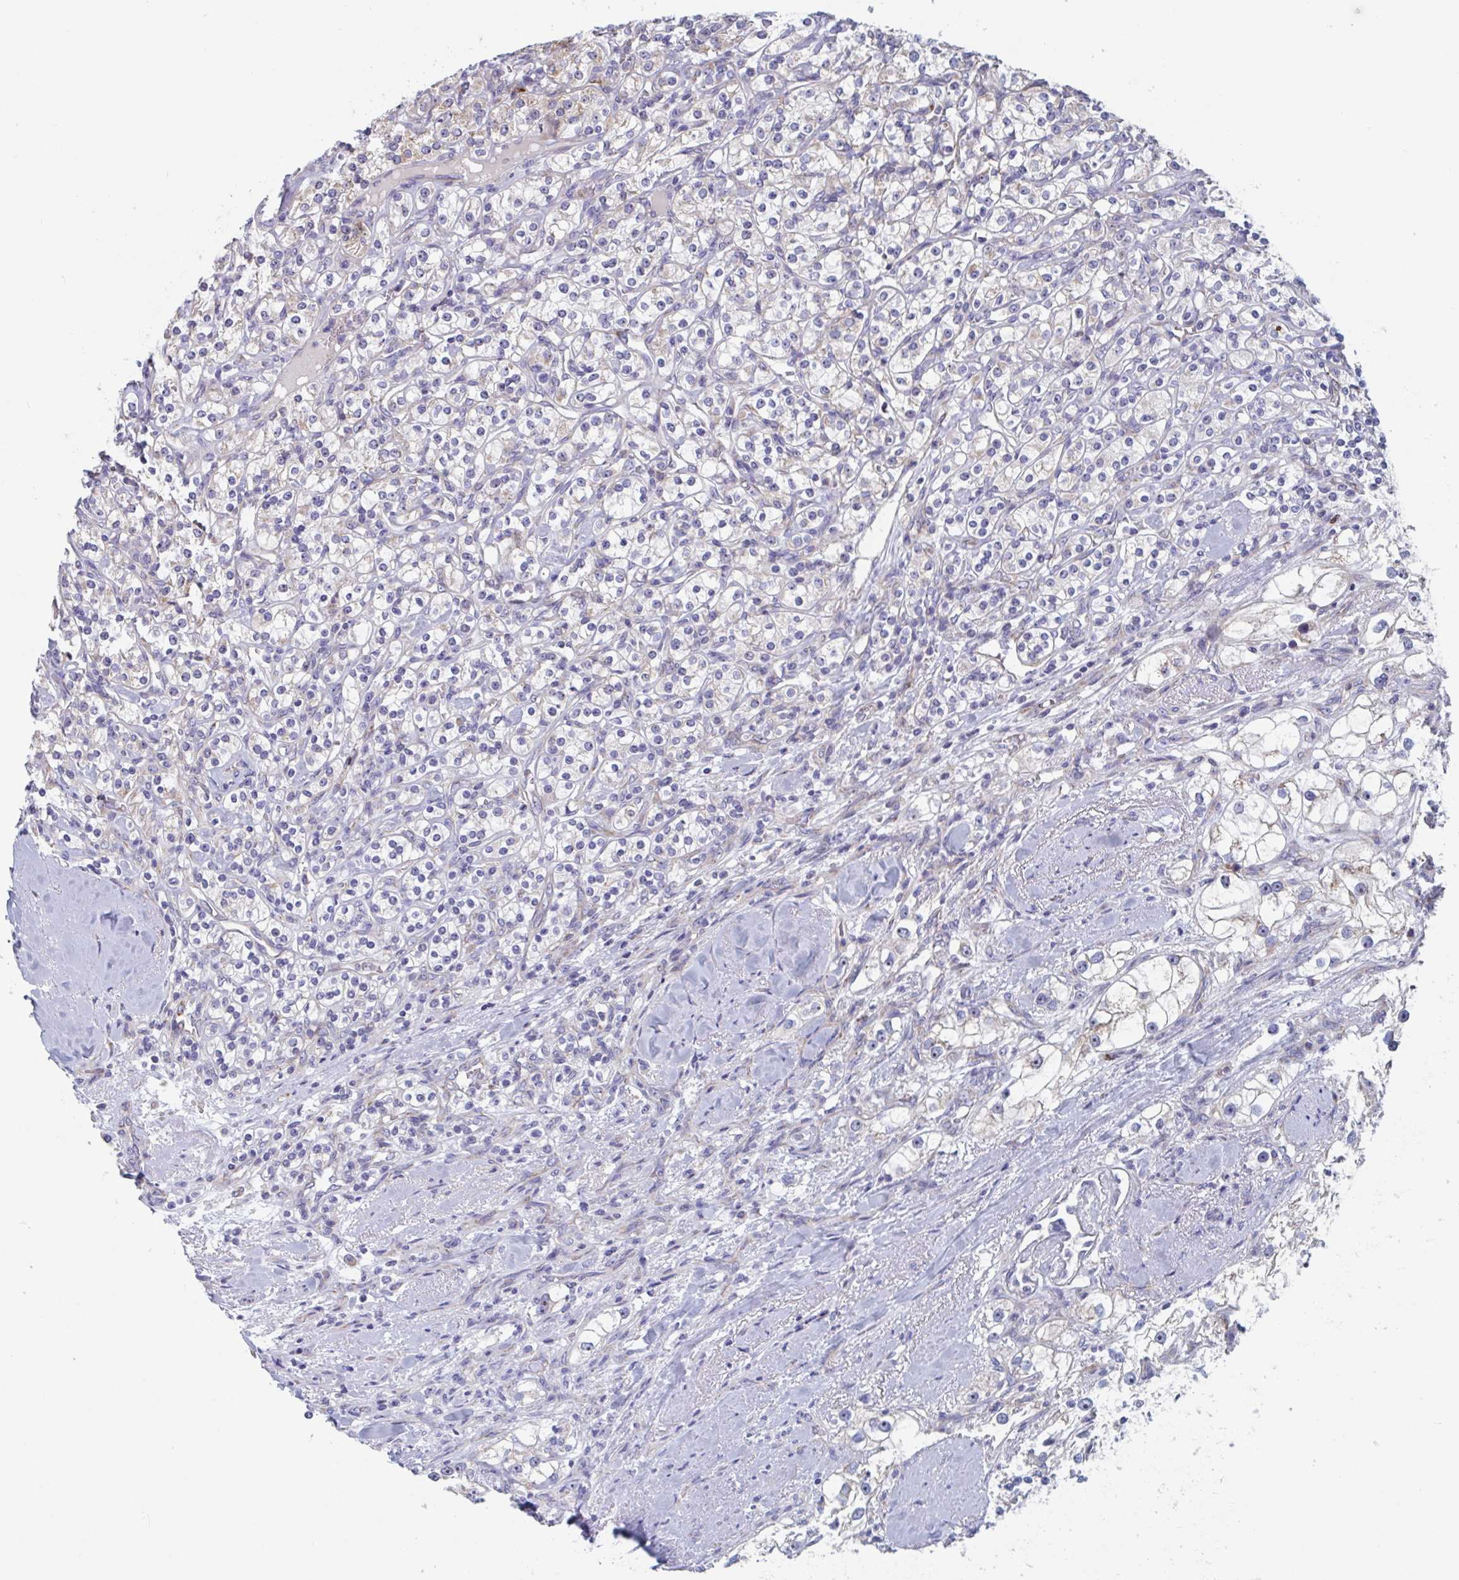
{"staining": {"intensity": "negative", "quantity": "none", "location": "none"}, "tissue": "renal cancer", "cell_type": "Tumor cells", "image_type": "cancer", "snomed": [{"axis": "morphology", "description": "Adenocarcinoma, NOS"}, {"axis": "topography", "description": "Kidney"}], "caption": "Immunohistochemical staining of renal cancer (adenocarcinoma) reveals no significant expression in tumor cells.", "gene": "MRPL53", "patient": {"sex": "male", "age": 77}}